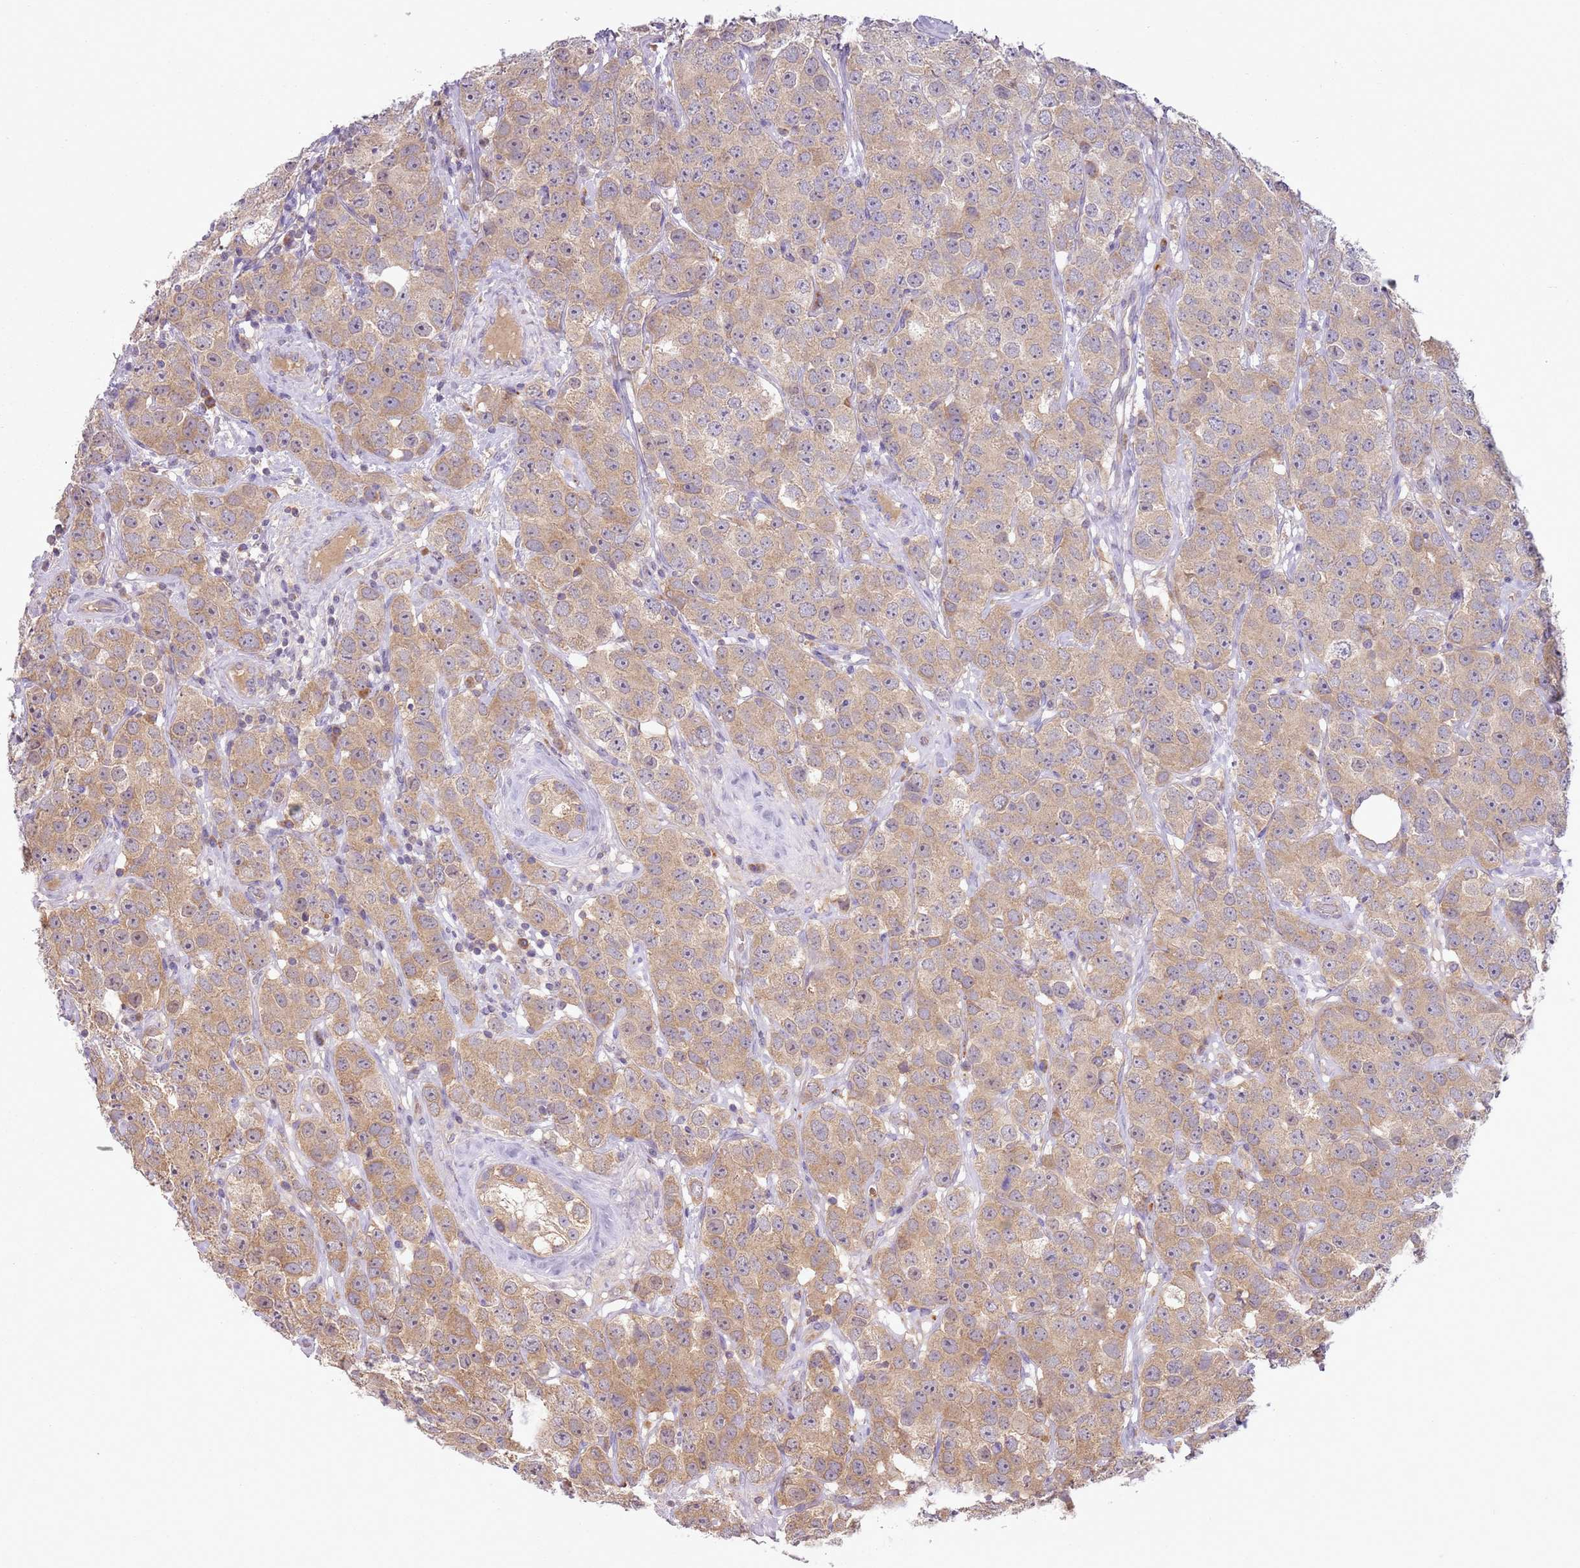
{"staining": {"intensity": "weak", "quantity": "25%-75%", "location": "cytoplasmic/membranous"}, "tissue": "testis cancer", "cell_type": "Tumor cells", "image_type": "cancer", "snomed": [{"axis": "morphology", "description": "Seminoma, NOS"}, {"axis": "topography", "description": "Testis"}], "caption": "An immunohistochemistry image of neoplastic tissue is shown. Protein staining in brown highlights weak cytoplasmic/membranous positivity in testis seminoma within tumor cells.", "gene": "SKOR2", "patient": {"sex": "male", "age": 28}}